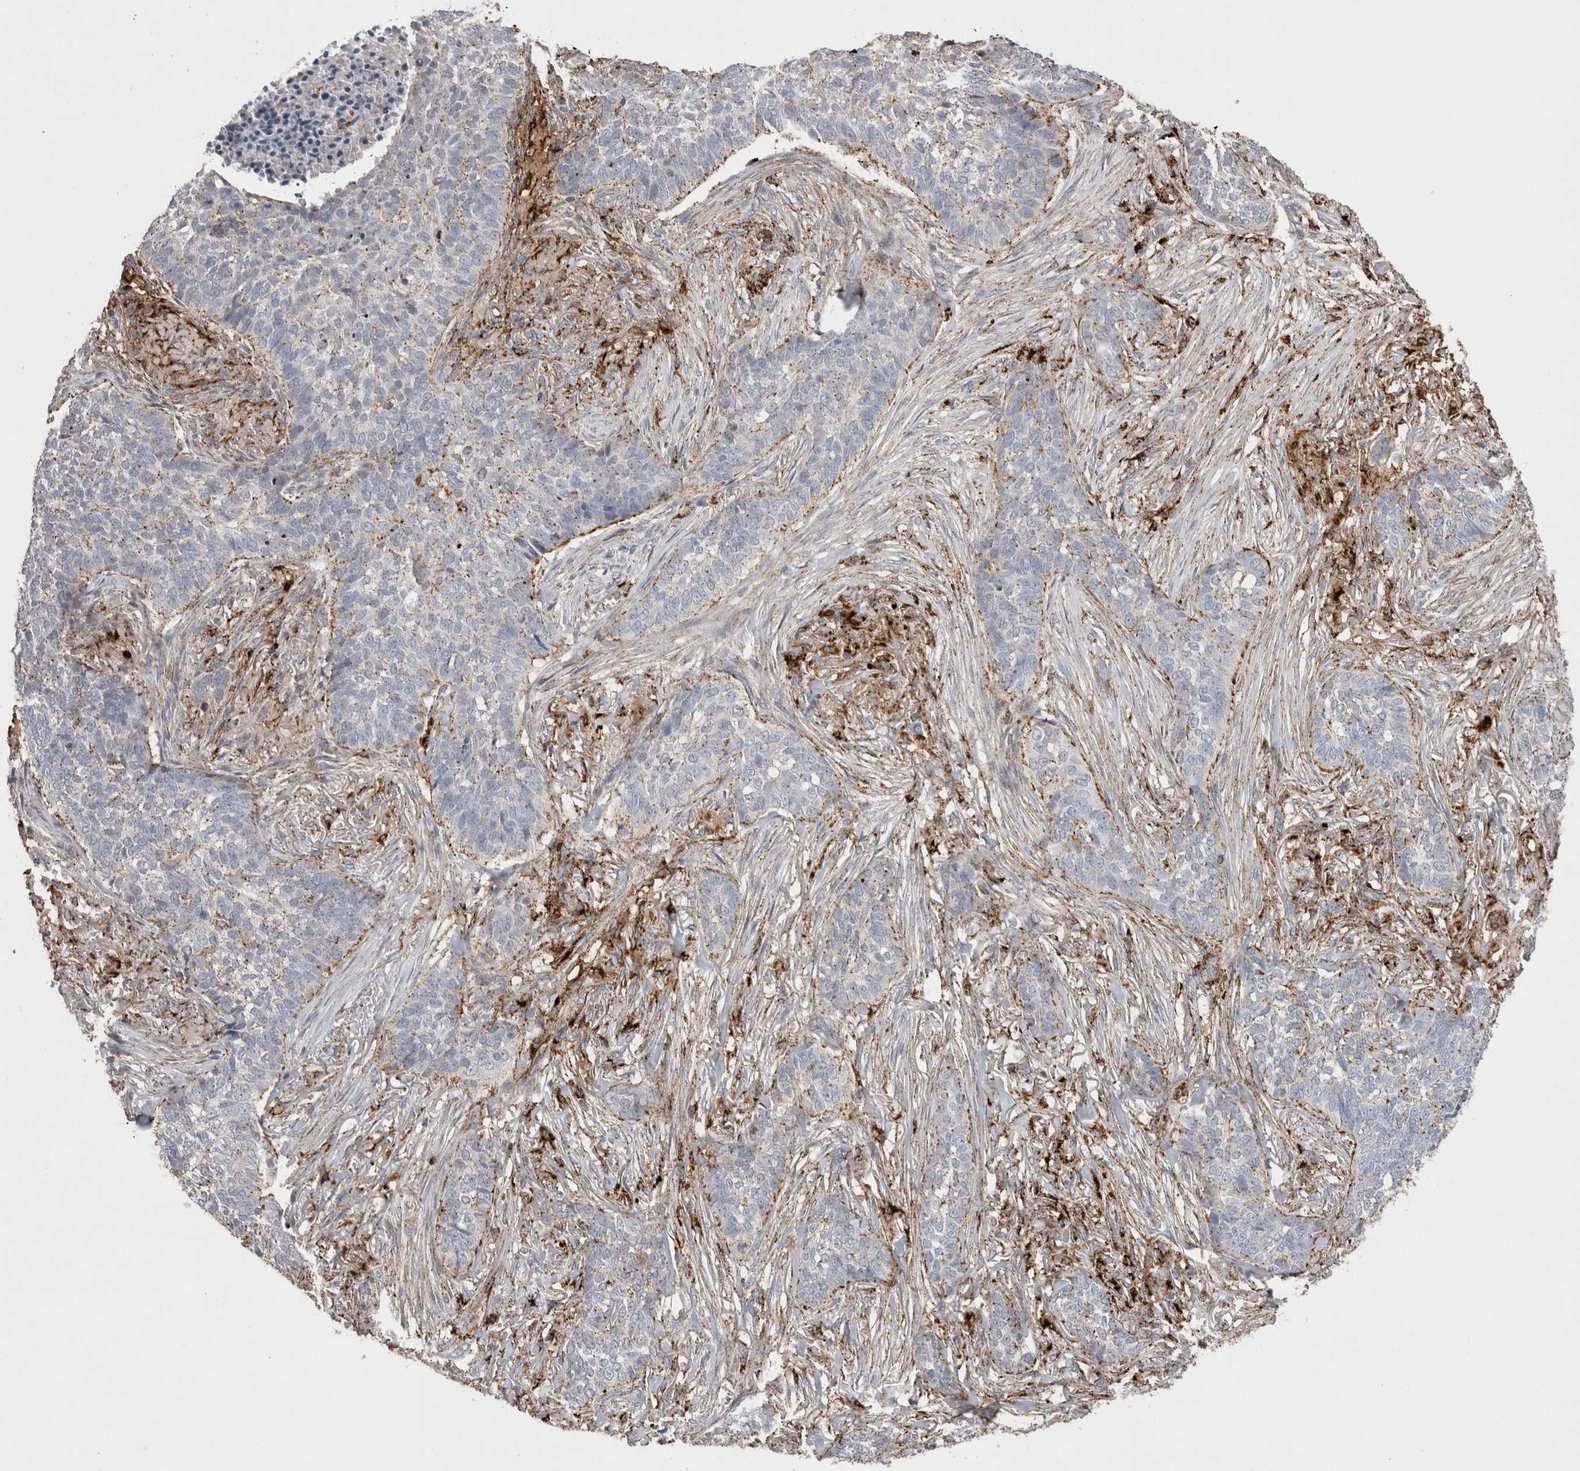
{"staining": {"intensity": "moderate", "quantity": "<25%", "location": "cytoplasmic/membranous"}, "tissue": "skin cancer", "cell_type": "Tumor cells", "image_type": "cancer", "snomed": [{"axis": "morphology", "description": "Basal cell carcinoma"}, {"axis": "topography", "description": "Skin"}], "caption": "A high-resolution micrograph shows IHC staining of skin cancer (basal cell carcinoma), which exhibits moderate cytoplasmic/membranous expression in about <25% of tumor cells.", "gene": "CTSA", "patient": {"sex": "male", "age": 85}}